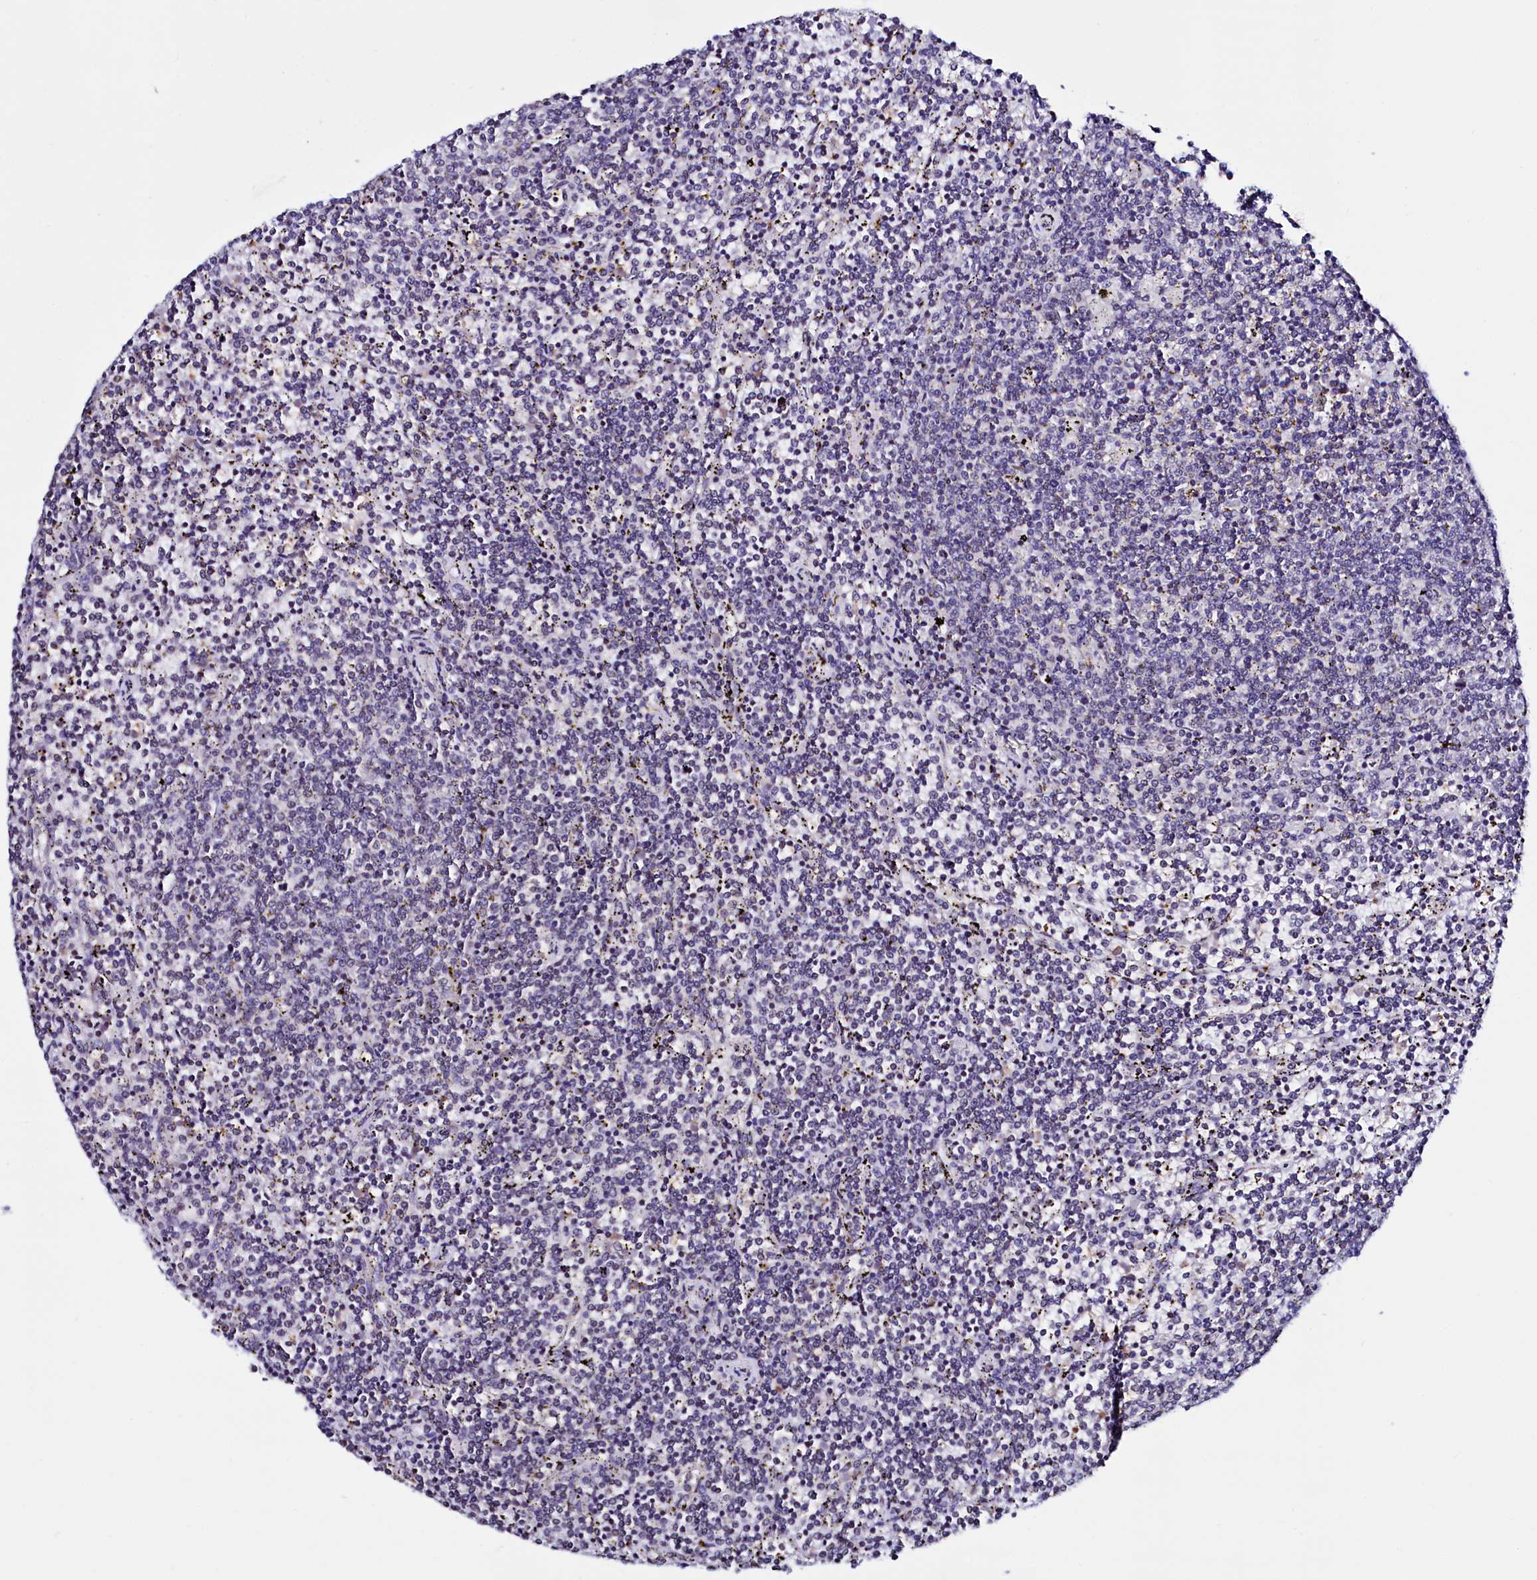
{"staining": {"intensity": "negative", "quantity": "none", "location": "none"}, "tissue": "lymphoma", "cell_type": "Tumor cells", "image_type": "cancer", "snomed": [{"axis": "morphology", "description": "Malignant lymphoma, non-Hodgkin's type, Low grade"}, {"axis": "topography", "description": "Spleen"}], "caption": "There is no significant expression in tumor cells of lymphoma. (DAB immunohistochemistry (IHC) with hematoxylin counter stain).", "gene": "HAND1", "patient": {"sex": "female", "age": 50}}